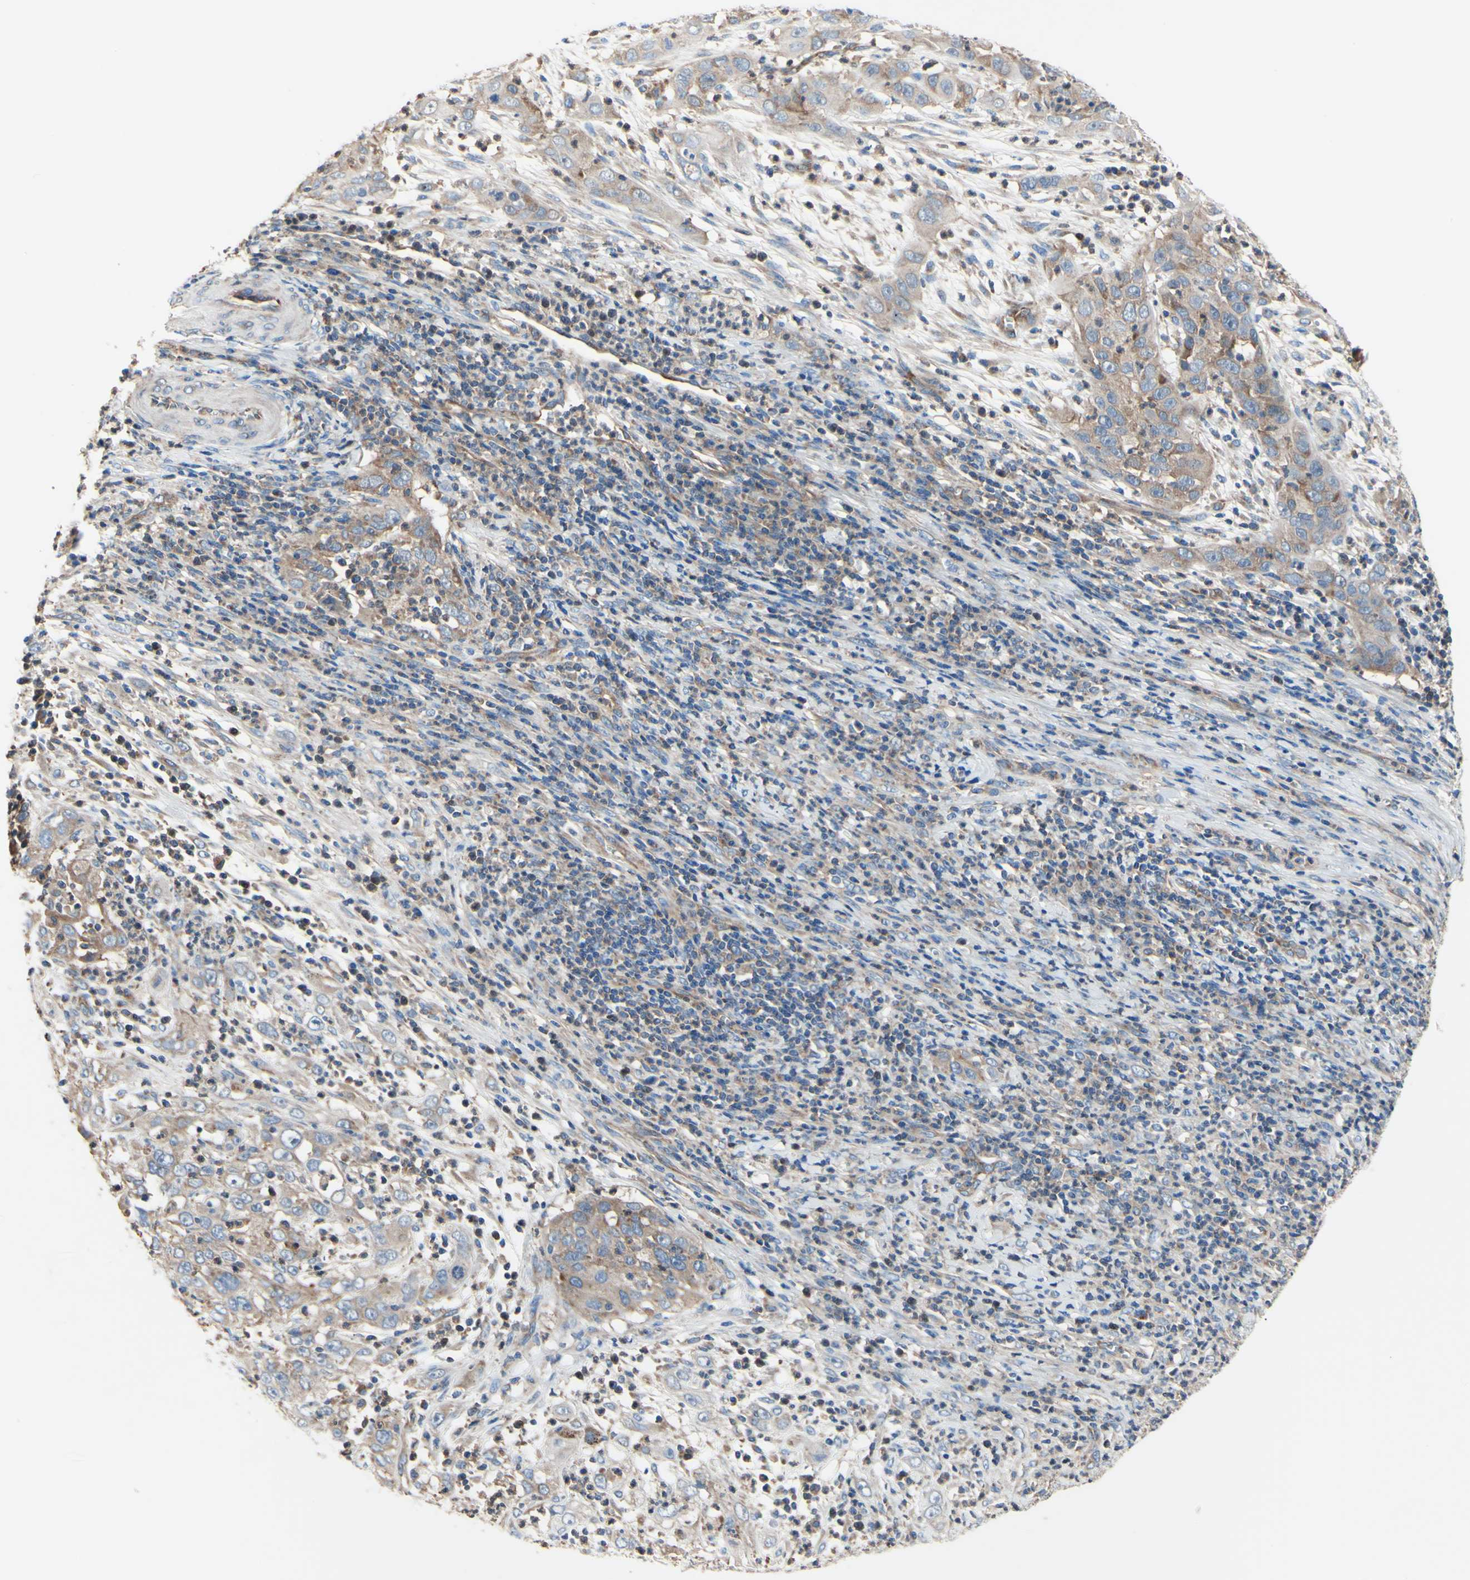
{"staining": {"intensity": "moderate", "quantity": "25%-75%", "location": "cytoplasmic/membranous"}, "tissue": "cervical cancer", "cell_type": "Tumor cells", "image_type": "cancer", "snomed": [{"axis": "morphology", "description": "Squamous cell carcinoma, NOS"}, {"axis": "topography", "description": "Cervix"}], "caption": "Brown immunohistochemical staining in cervical cancer (squamous cell carcinoma) demonstrates moderate cytoplasmic/membranous staining in about 25%-75% of tumor cells. The protein of interest is stained brown, and the nuclei are stained in blue (DAB IHC with brightfield microscopy, high magnification).", "gene": "FMR1", "patient": {"sex": "female", "age": 32}}